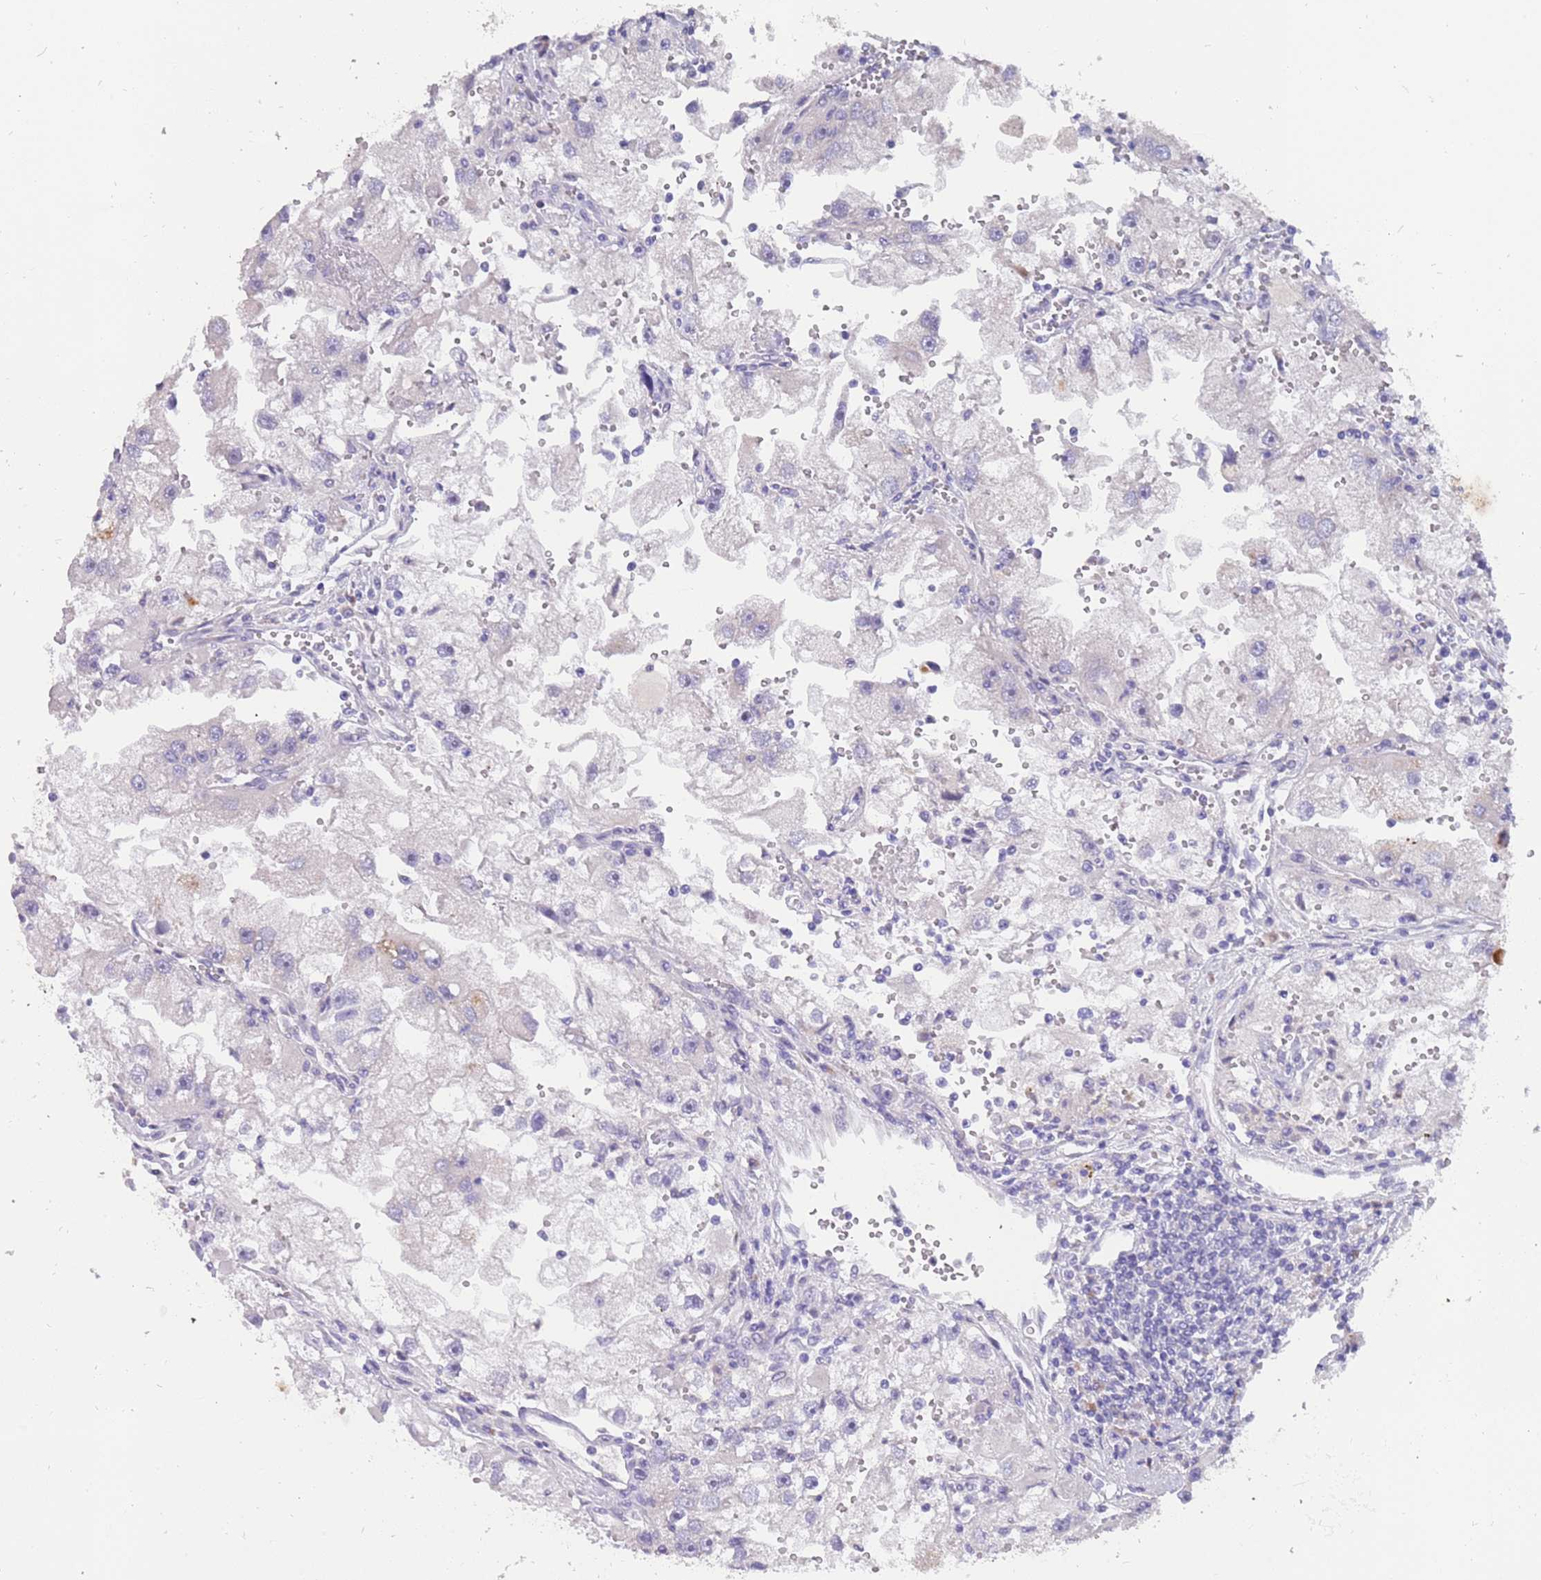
{"staining": {"intensity": "negative", "quantity": "none", "location": "none"}, "tissue": "renal cancer", "cell_type": "Tumor cells", "image_type": "cancer", "snomed": [{"axis": "morphology", "description": "Adenocarcinoma, NOS"}, {"axis": "topography", "description": "Kidney"}], "caption": "This micrograph is of renal adenocarcinoma stained with immunohistochemistry (IHC) to label a protein in brown with the nuclei are counter-stained blue. There is no positivity in tumor cells.", "gene": "ZNF746", "patient": {"sex": "male", "age": 63}}